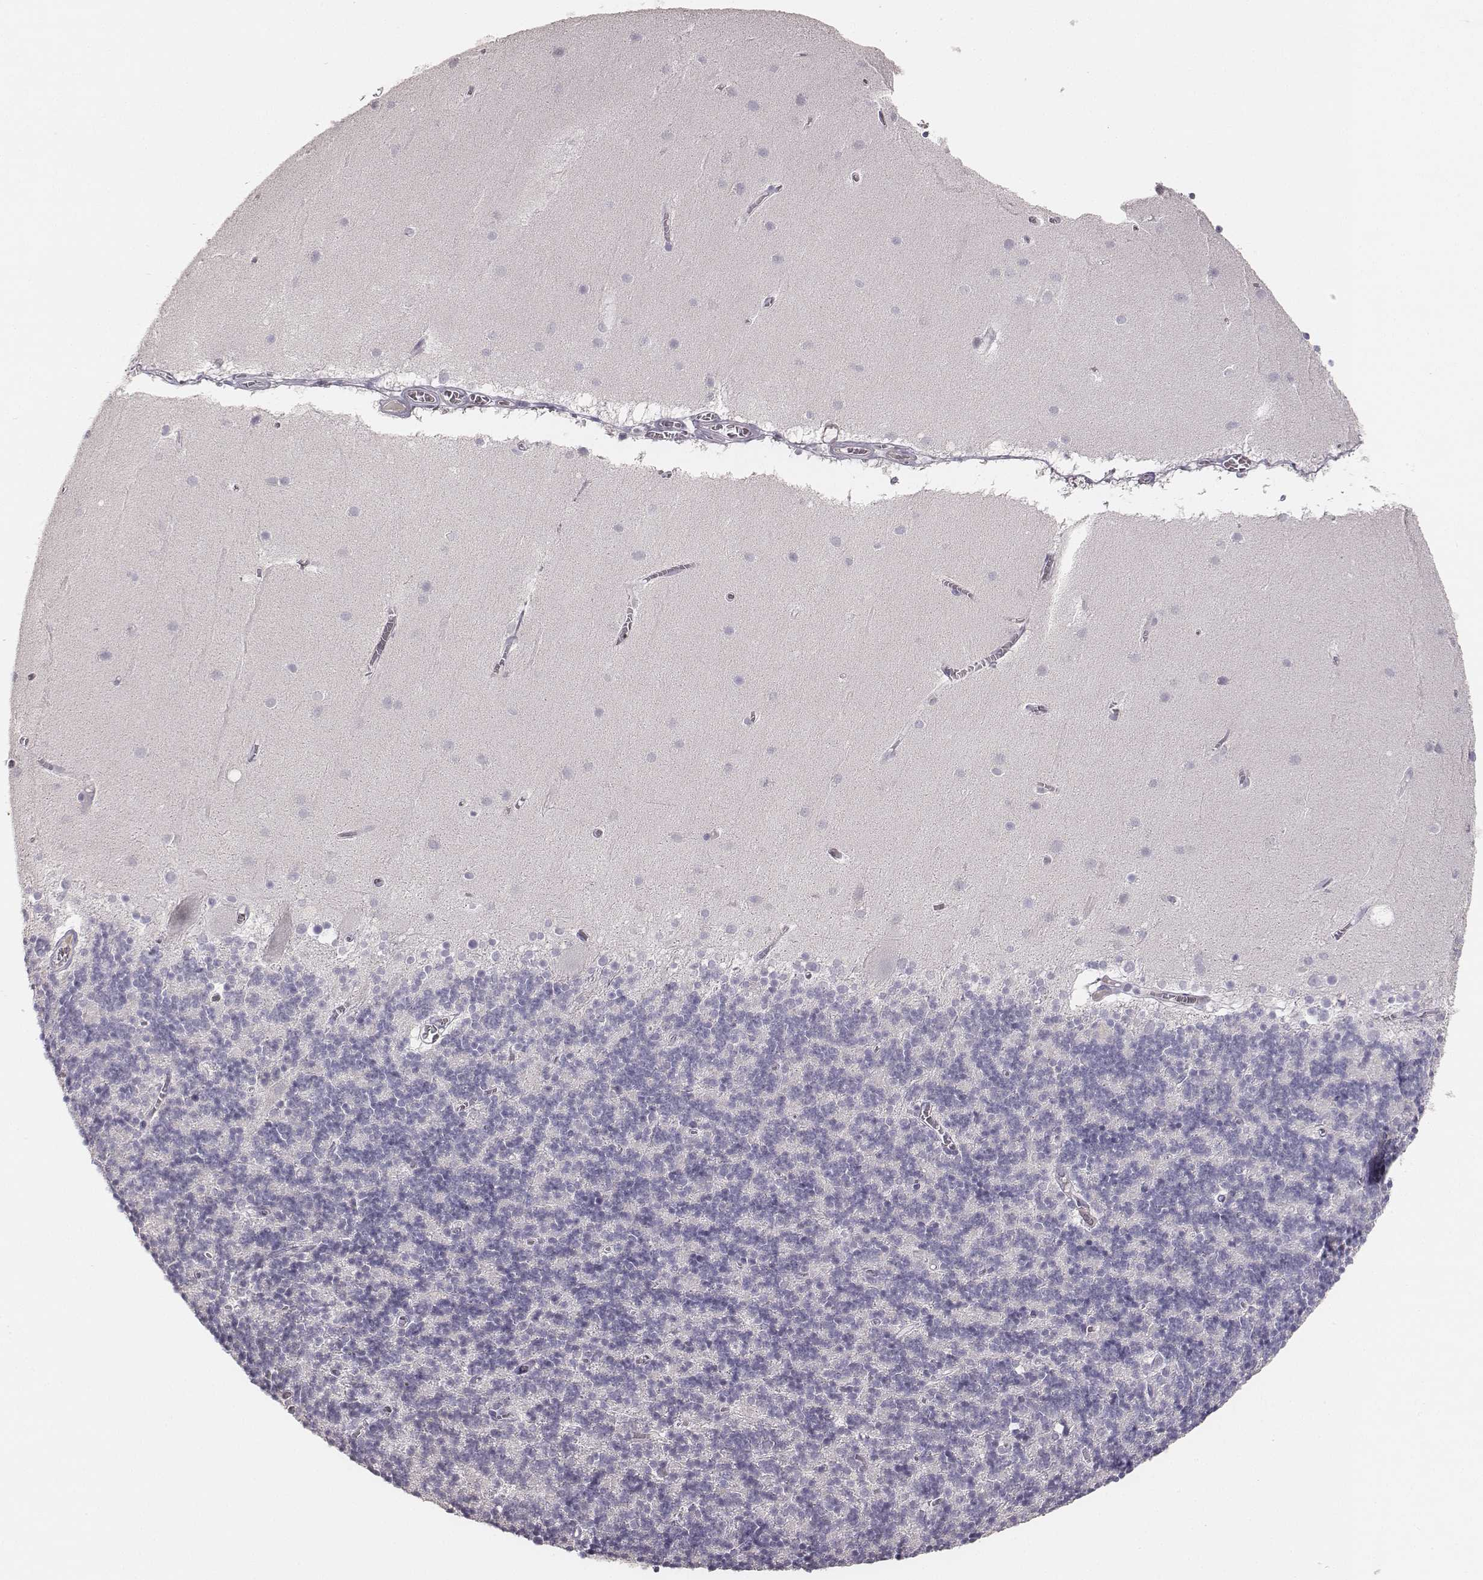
{"staining": {"intensity": "negative", "quantity": "none", "location": "none"}, "tissue": "cerebellum", "cell_type": "Cells in granular layer", "image_type": "normal", "snomed": [{"axis": "morphology", "description": "Normal tissue, NOS"}, {"axis": "topography", "description": "Cerebellum"}], "caption": "Protein analysis of normal cerebellum reveals no significant staining in cells in granular layer. (DAB IHC with hematoxylin counter stain).", "gene": "MYH6", "patient": {"sex": "male", "age": 70}}